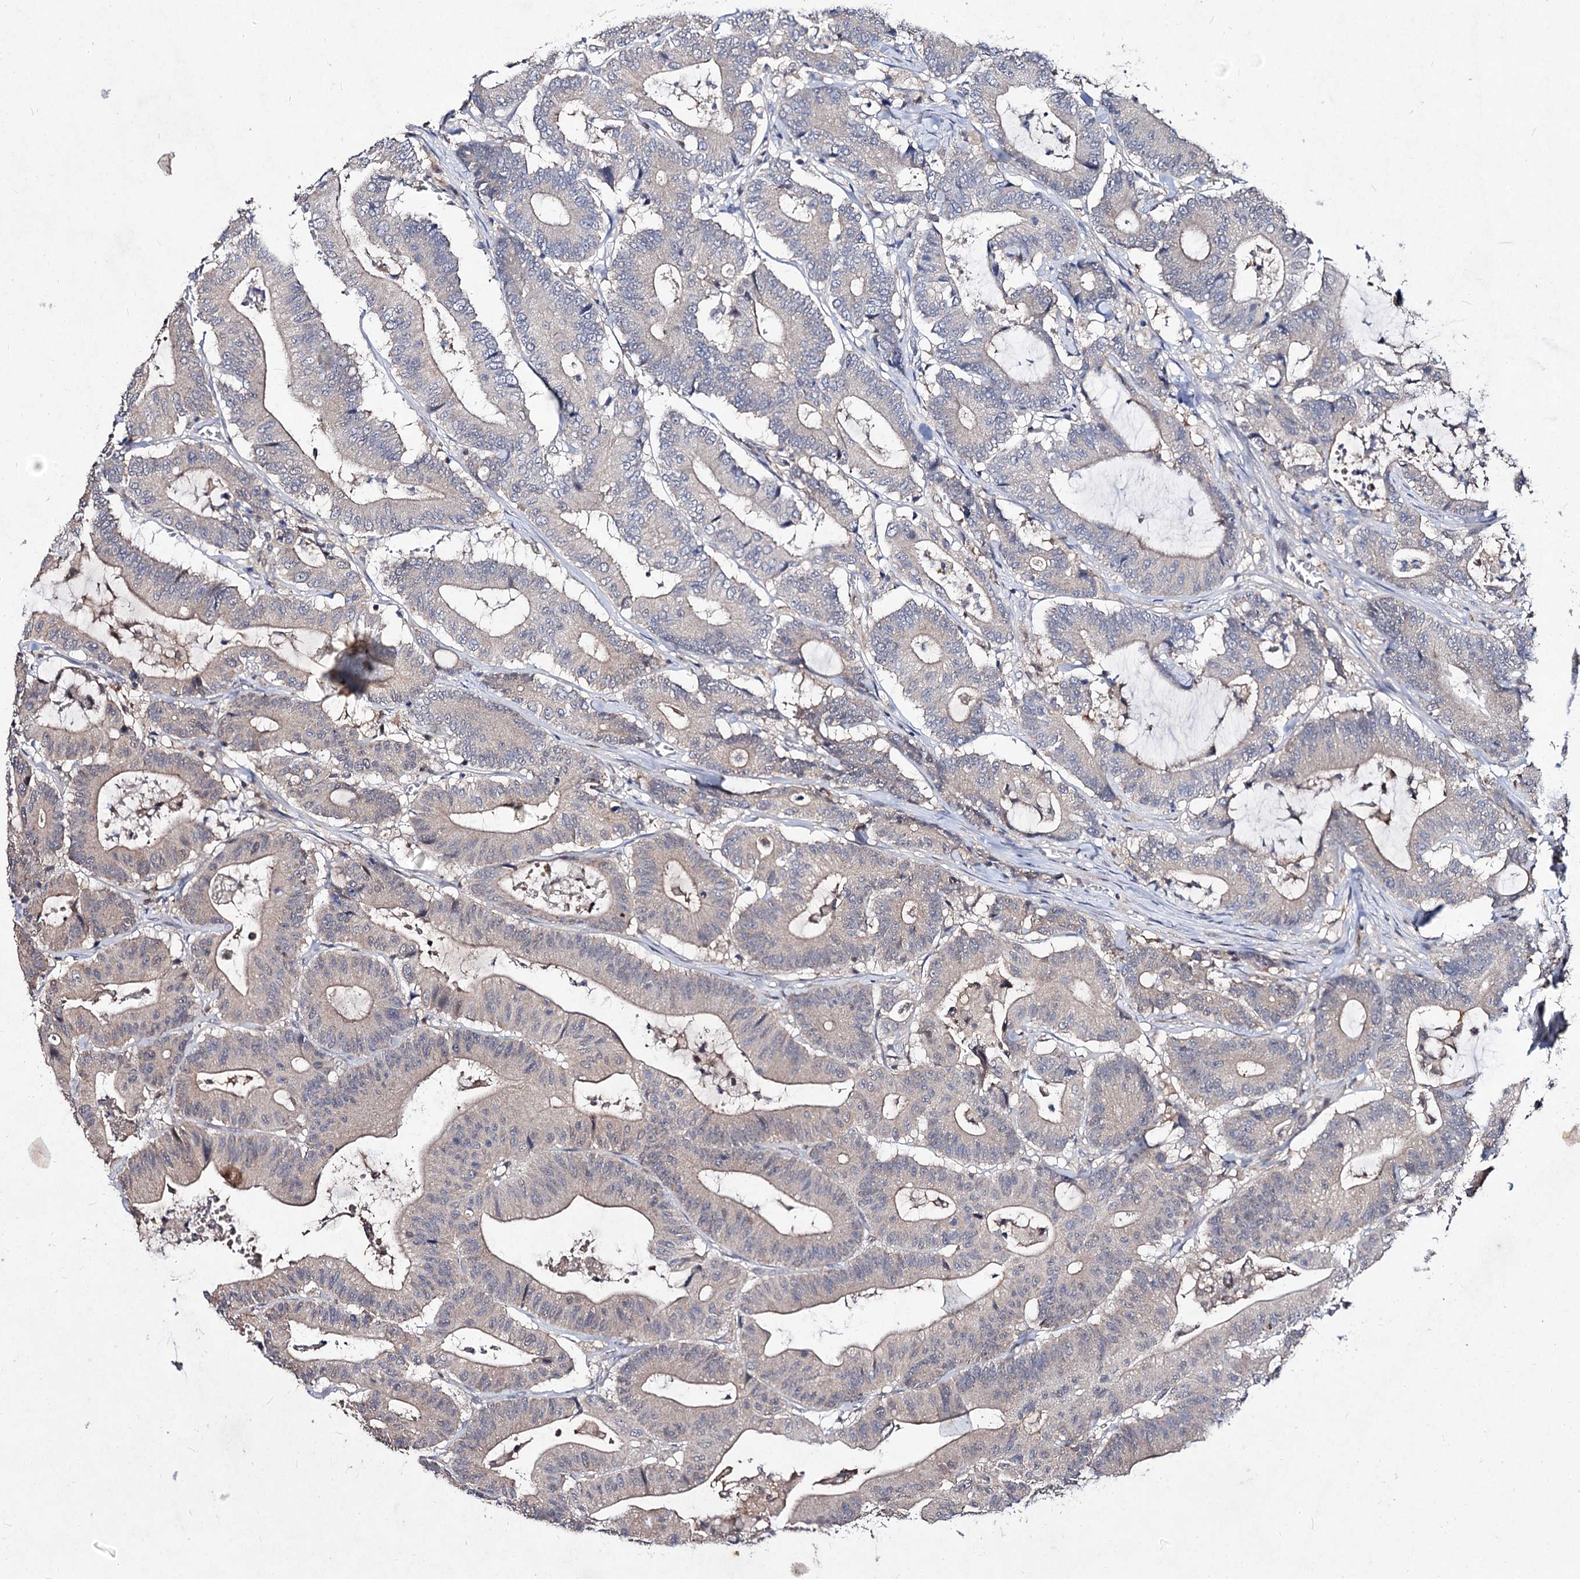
{"staining": {"intensity": "negative", "quantity": "none", "location": "none"}, "tissue": "colorectal cancer", "cell_type": "Tumor cells", "image_type": "cancer", "snomed": [{"axis": "morphology", "description": "Adenocarcinoma, NOS"}, {"axis": "topography", "description": "Colon"}], "caption": "The immunohistochemistry photomicrograph has no significant positivity in tumor cells of adenocarcinoma (colorectal) tissue. (Immunohistochemistry (ihc), brightfield microscopy, high magnification).", "gene": "ACTR6", "patient": {"sex": "female", "age": 84}}